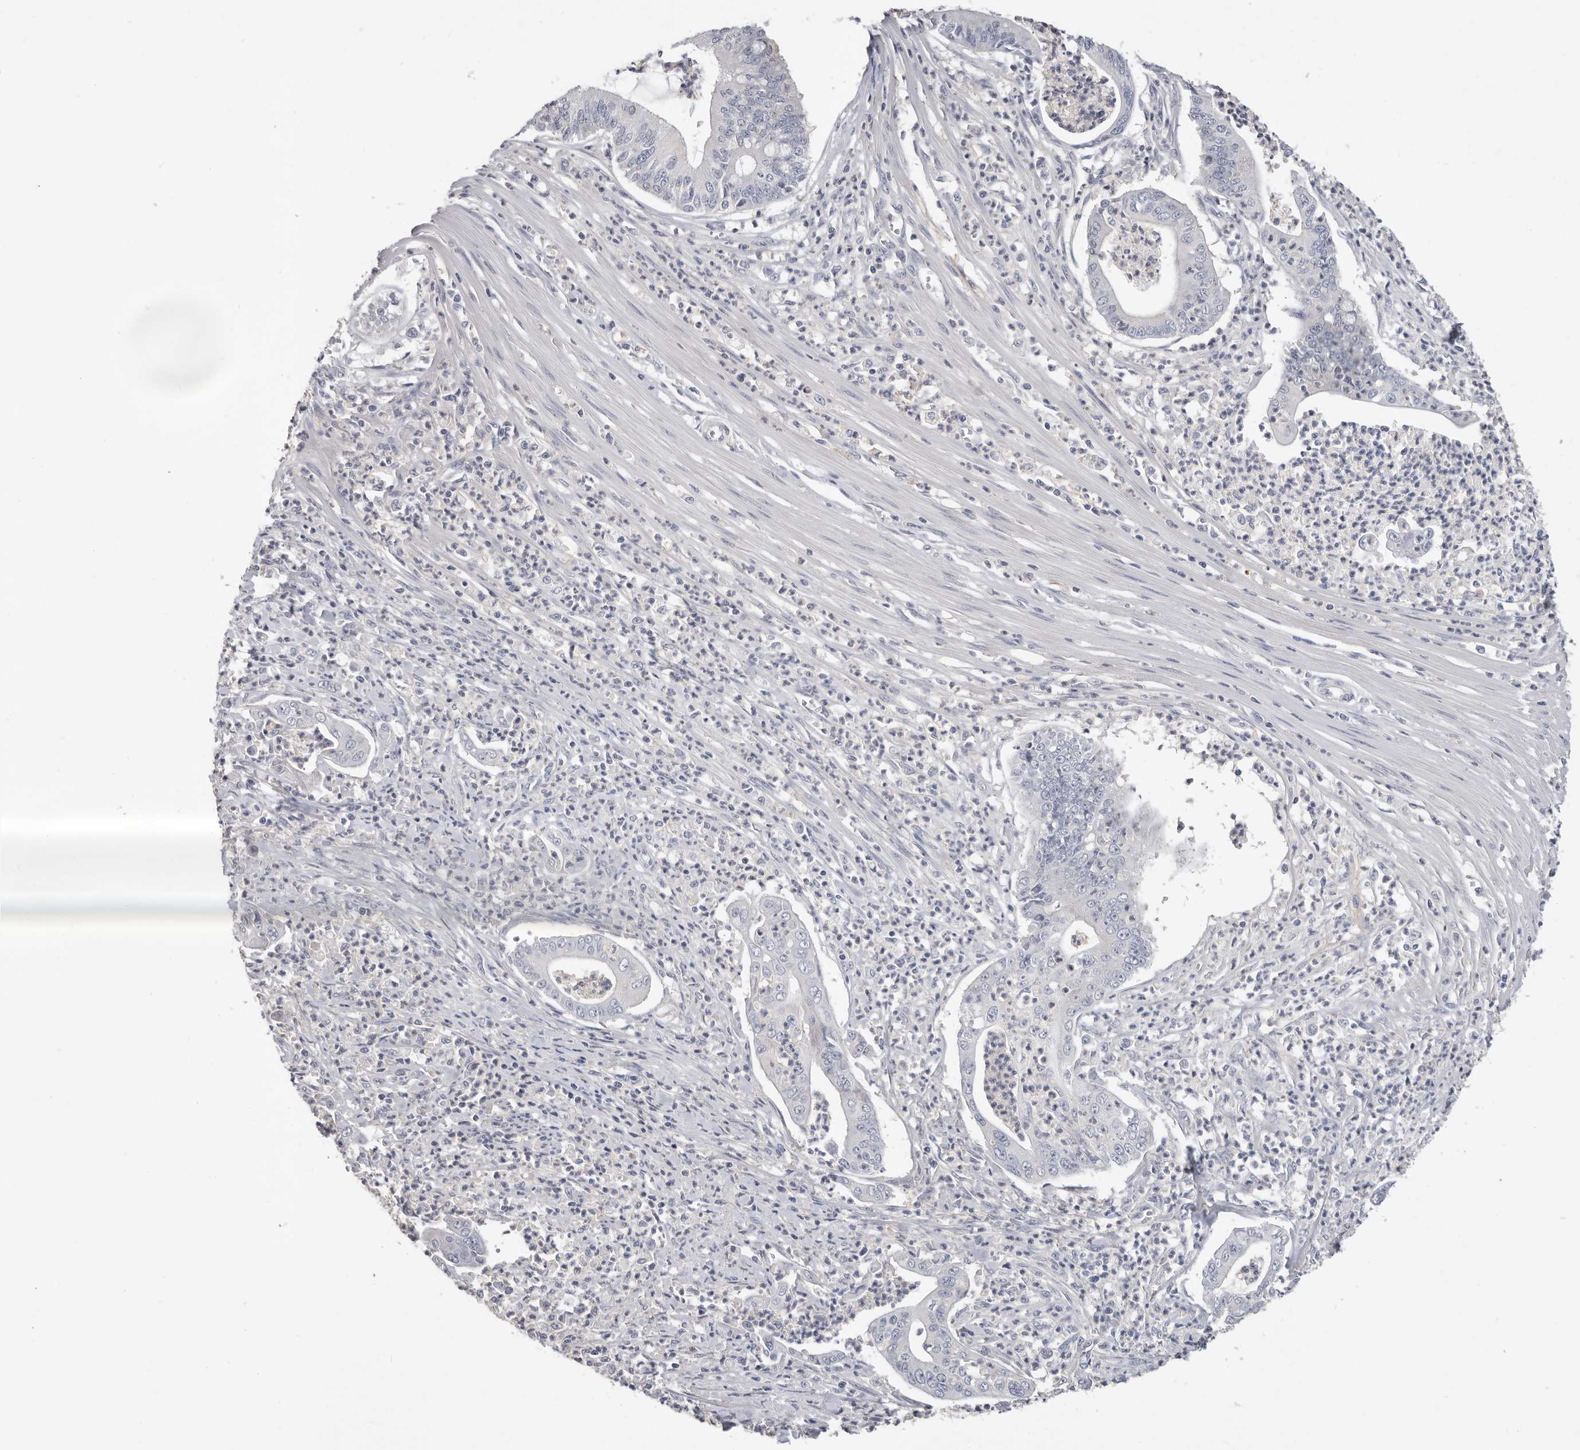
{"staining": {"intensity": "negative", "quantity": "none", "location": "none"}, "tissue": "pancreatic cancer", "cell_type": "Tumor cells", "image_type": "cancer", "snomed": [{"axis": "morphology", "description": "Adenocarcinoma, NOS"}, {"axis": "topography", "description": "Pancreas"}], "caption": "IHC image of human adenocarcinoma (pancreatic) stained for a protein (brown), which demonstrates no expression in tumor cells. The staining is performed using DAB (3,3'-diaminobenzidine) brown chromogen with nuclei counter-stained in using hematoxylin.", "gene": "WDTC1", "patient": {"sex": "male", "age": 69}}